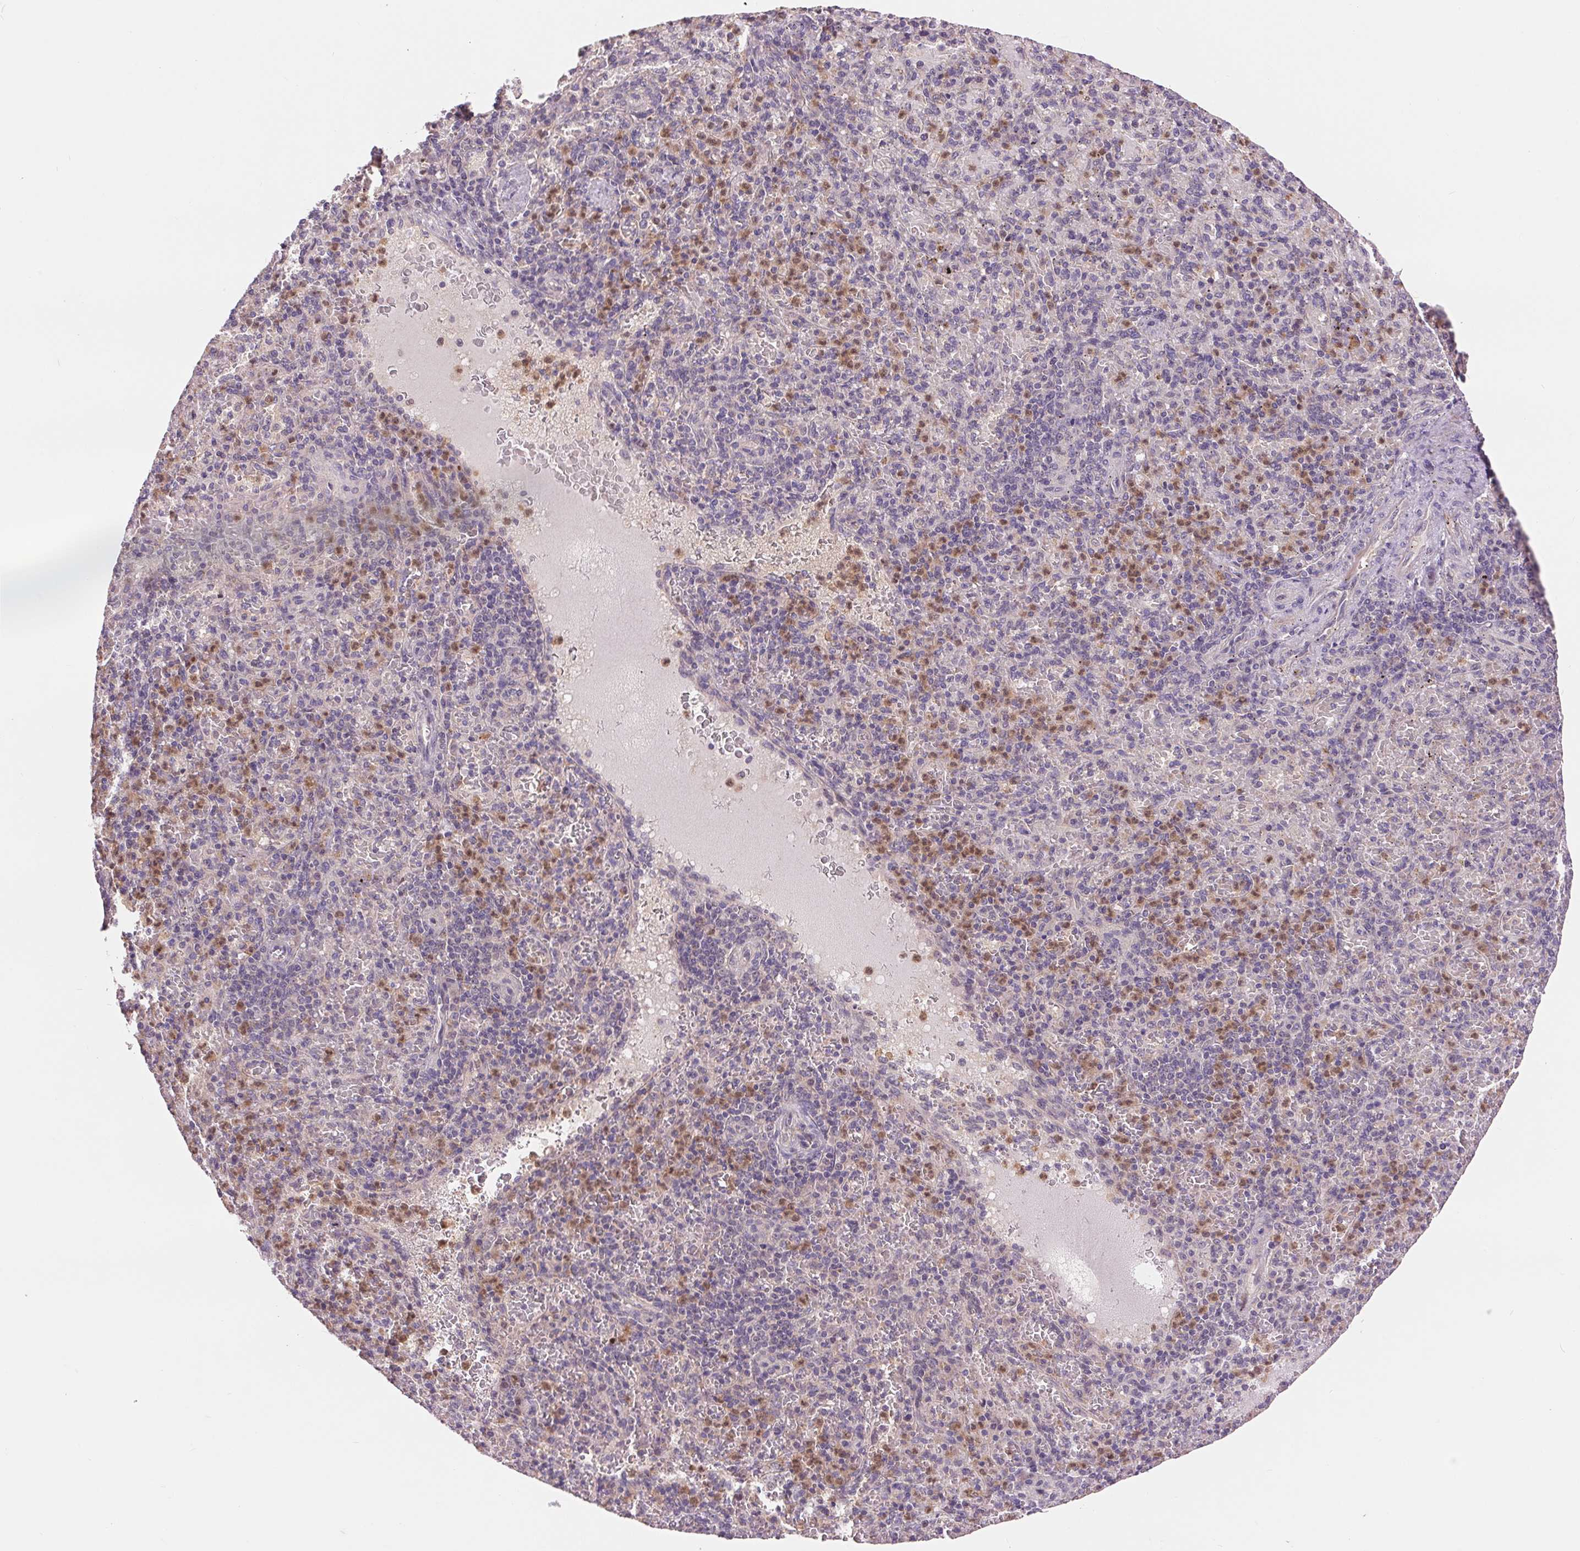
{"staining": {"intensity": "moderate", "quantity": "<25%", "location": "nuclear"}, "tissue": "spleen", "cell_type": "Cells in red pulp", "image_type": "normal", "snomed": [{"axis": "morphology", "description": "Normal tissue, NOS"}, {"axis": "topography", "description": "Spleen"}], "caption": "Immunohistochemistry image of normal spleen stained for a protein (brown), which displays low levels of moderate nuclear expression in approximately <25% of cells in red pulp.", "gene": "RANBP3L", "patient": {"sex": "female", "age": 74}}